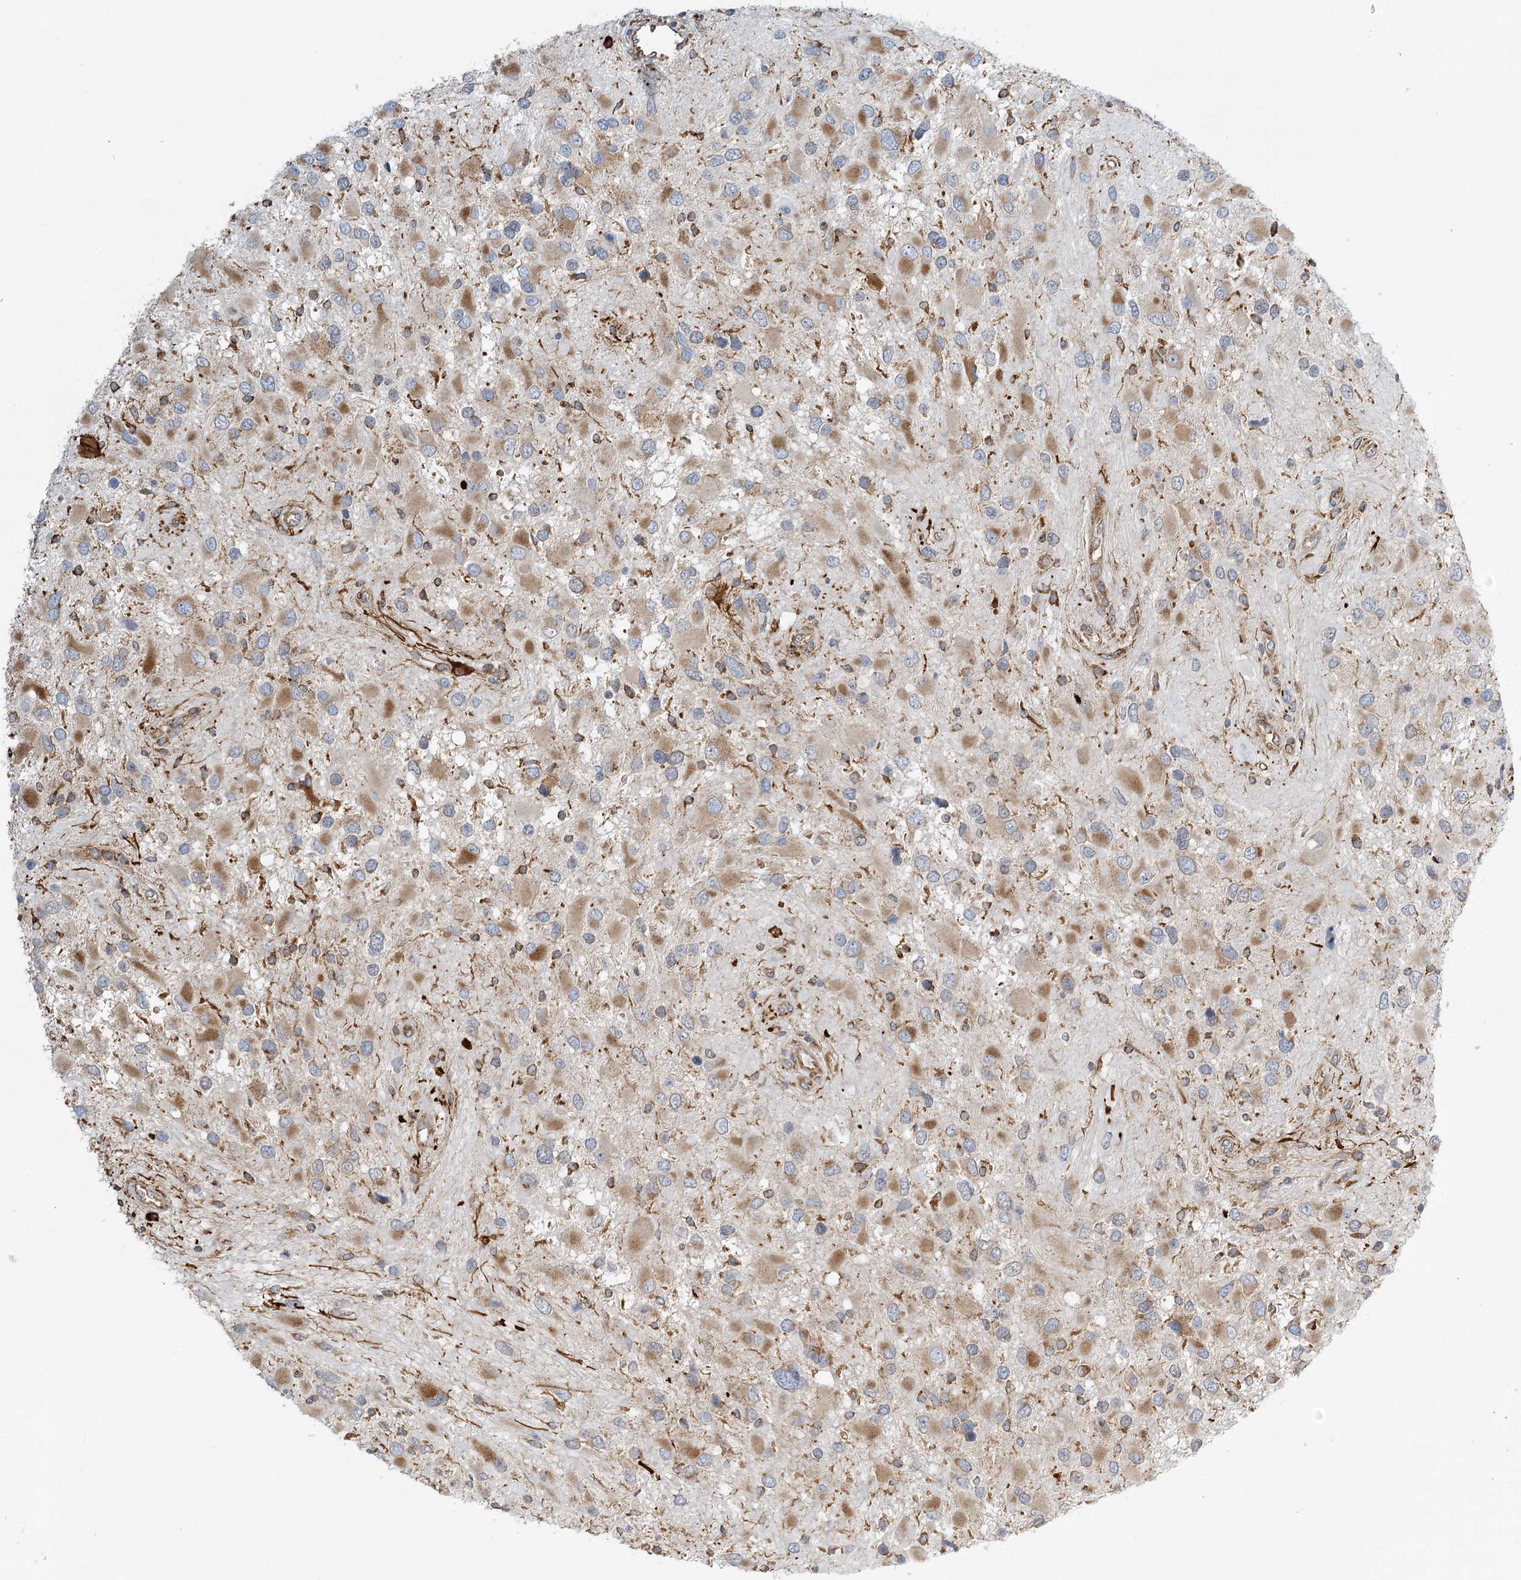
{"staining": {"intensity": "moderate", "quantity": "25%-75%", "location": "cytoplasmic/membranous"}, "tissue": "glioma", "cell_type": "Tumor cells", "image_type": "cancer", "snomed": [{"axis": "morphology", "description": "Glioma, malignant, High grade"}, {"axis": "topography", "description": "Brain"}], "caption": "Brown immunohistochemical staining in human malignant high-grade glioma displays moderate cytoplasmic/membranous positivity in approximately 25%-75% of tumor cells. The staining was performed using DAB (3,3'-diaminobenzidine) to visualize the protein expression in brown, while the nuclei were stained in blue with hematoxylin (Magnification: 20x).", "gene": "TAS1R1", "patient": {"sex": "male", "age": 53}}